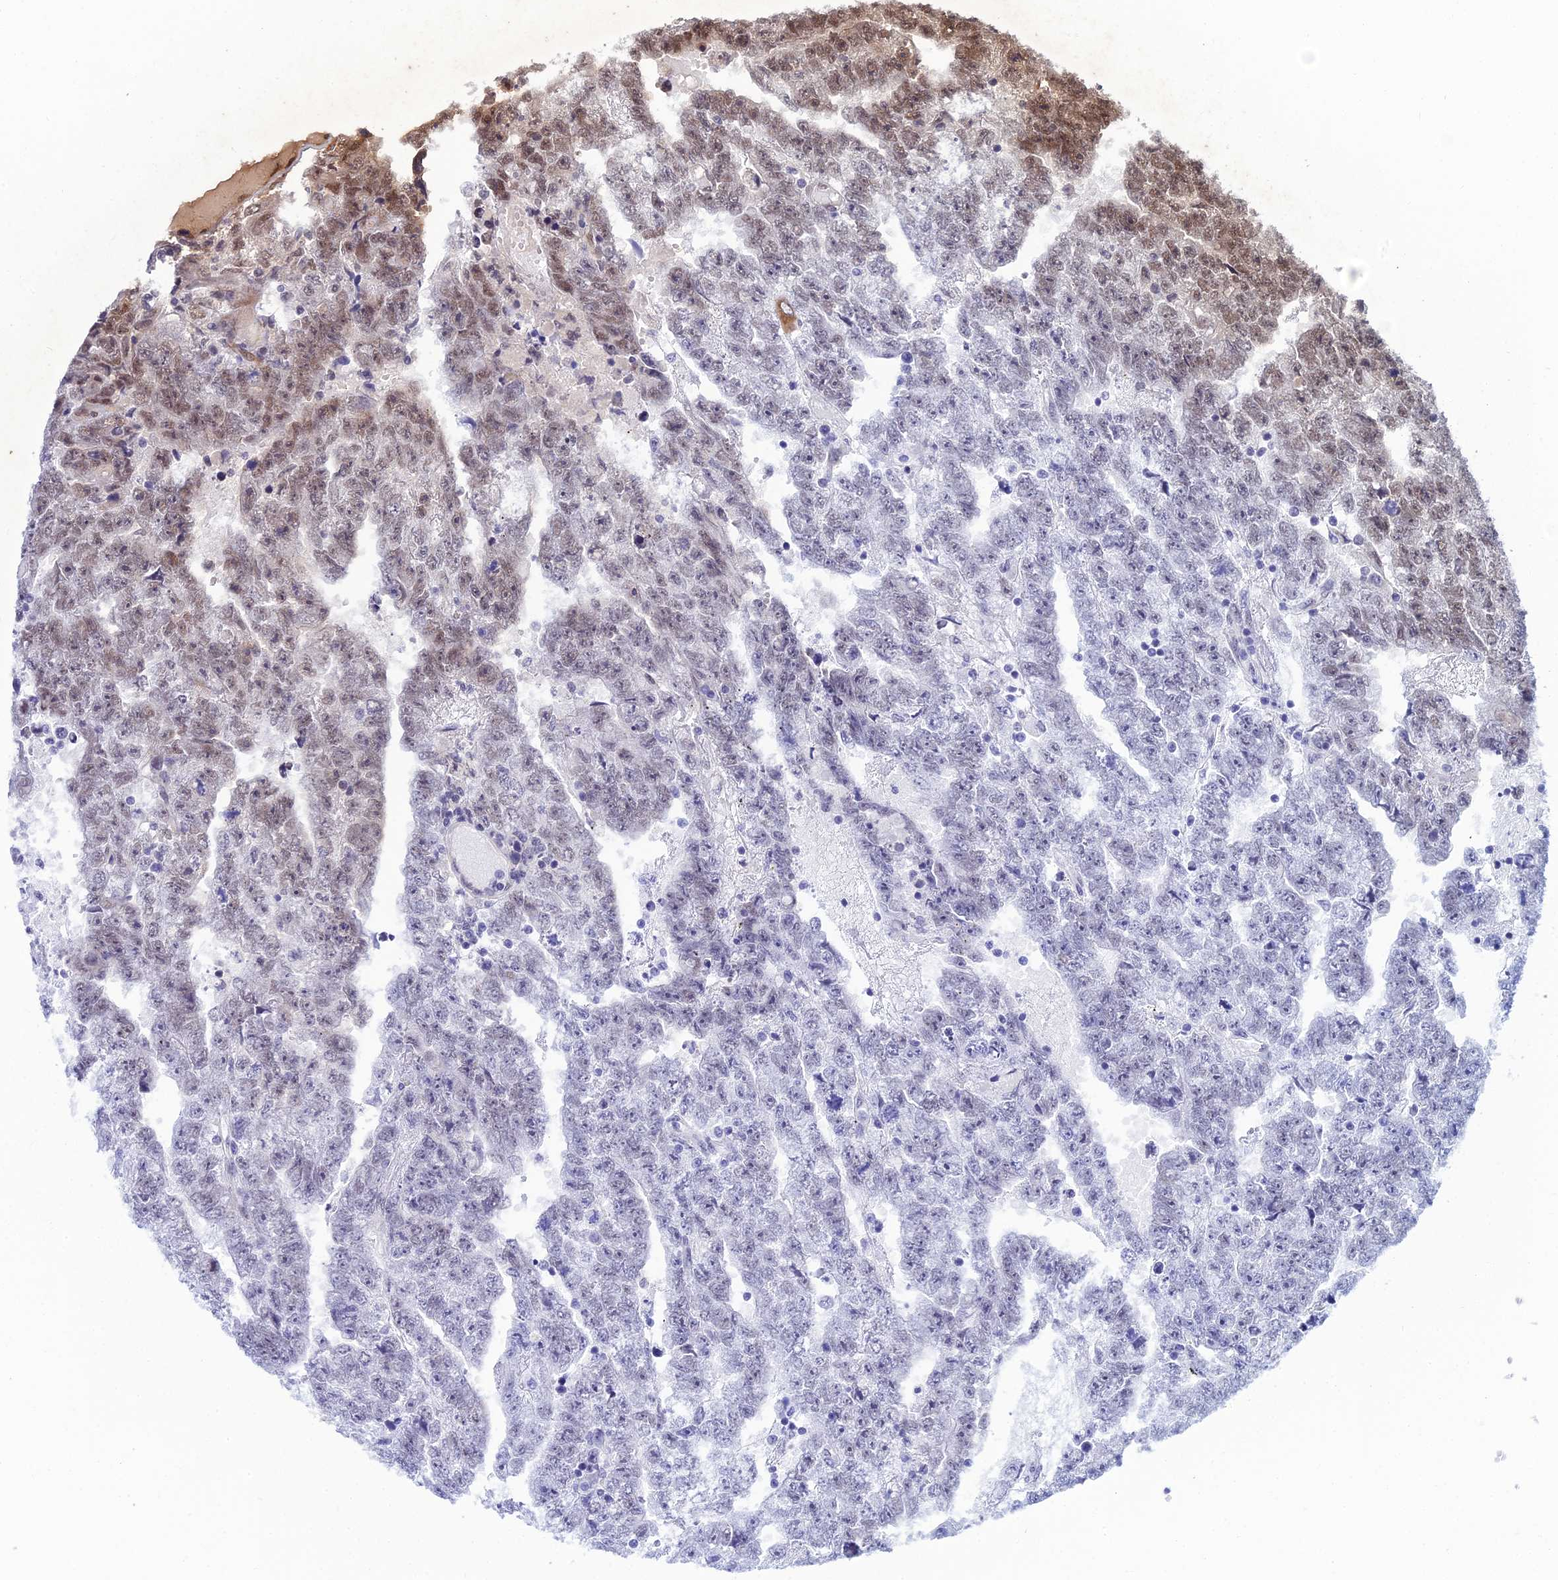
{"staining": {"intensity": "weak", "quantity": "<25%", "location": "nuclear"}, "tissue": "testis cancer", "cell_type": "Tumor cells", "image_type": "cancer", "snomed": [{"axis": "morphology", "description": "Carcinoma, Embryonal, NOS"}, {"axis": "topography", "description": "Testis"}], "caption": "Immunohistochemistry of testis cancer (embryonal carcinoma) reveals no positivity in tumor cells.", "gene": "ZNF668", "patient": {"sex": "male", "age": 25}}